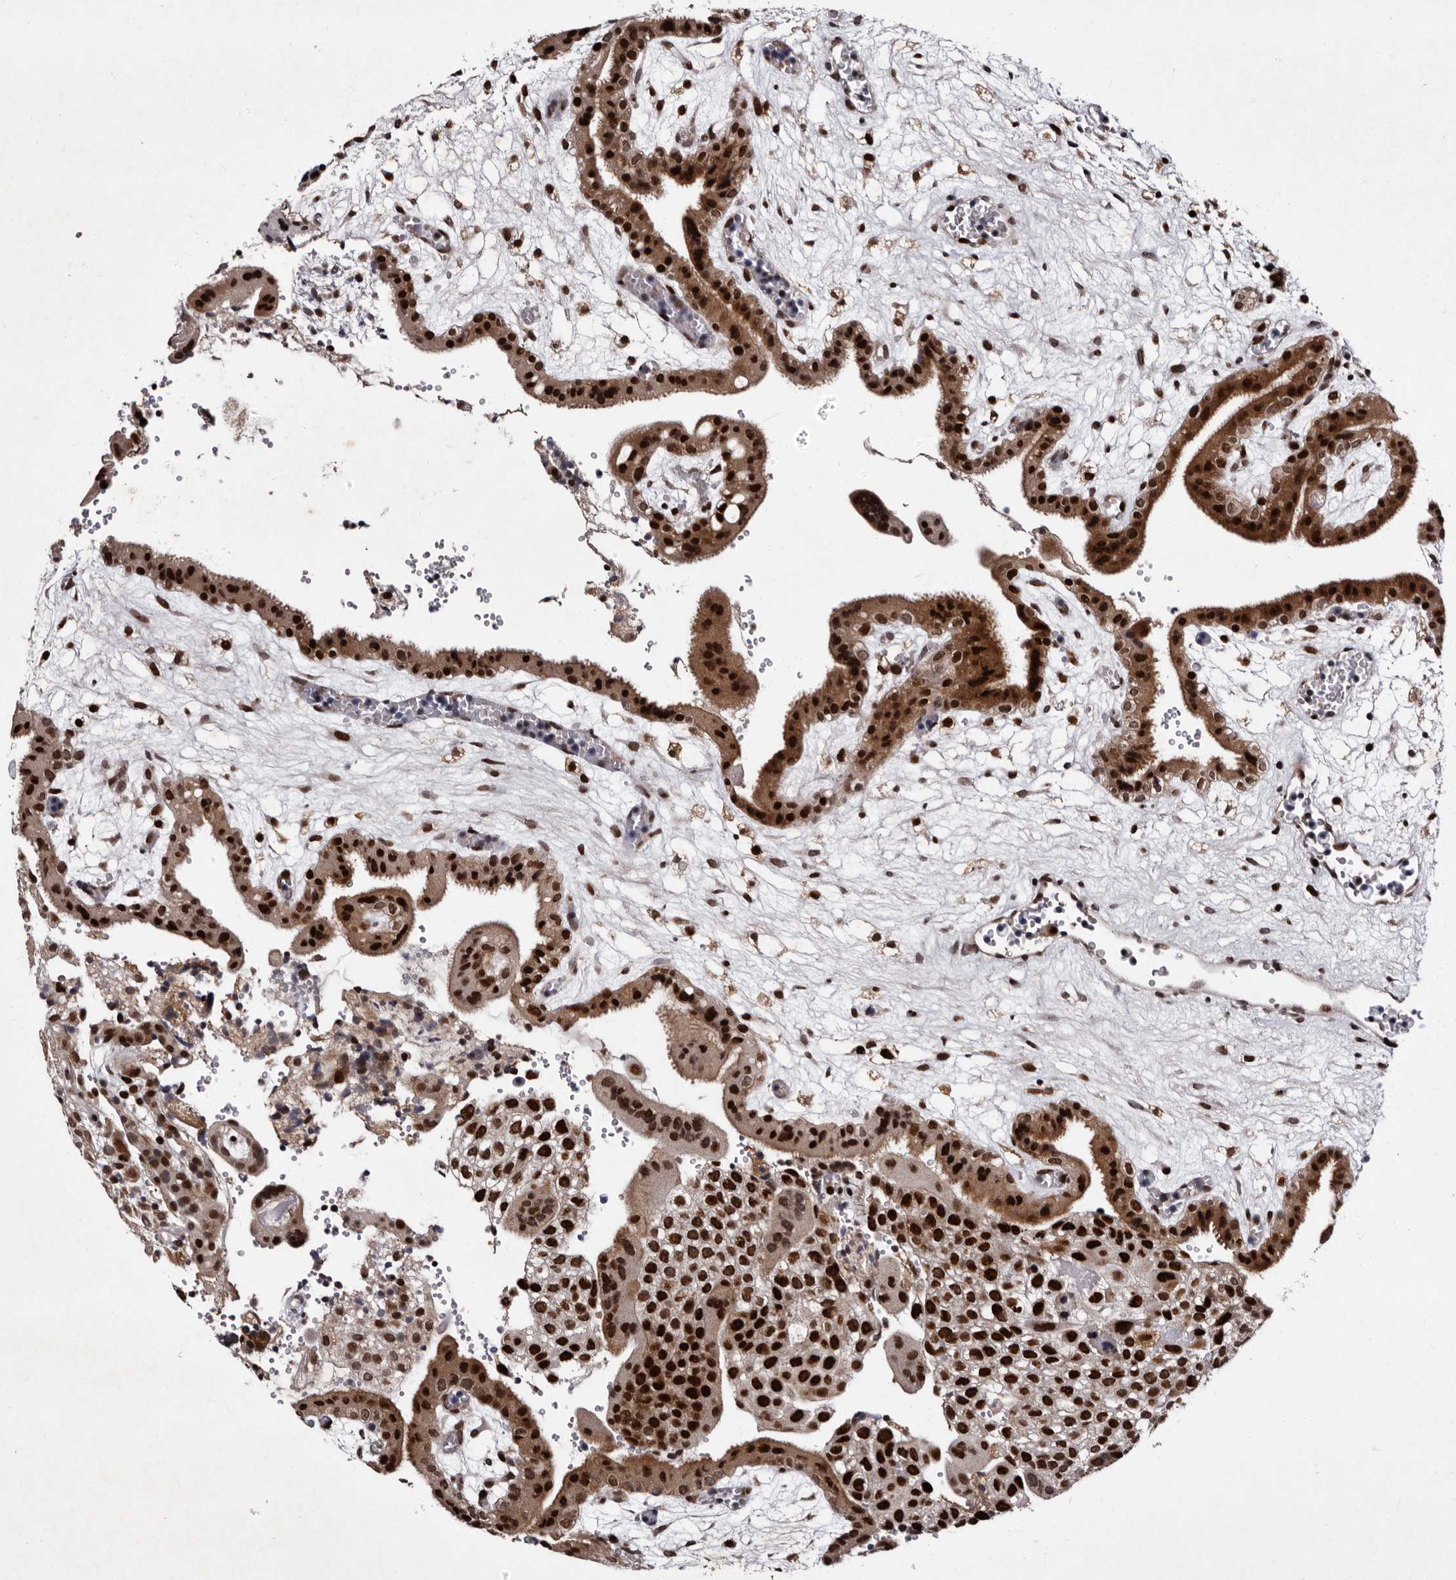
{"staining": {"intensity": "strong", "quantity": ">75%", "location": "cytoplasmic/membranous,nuclear"}, "tissue": "placenta", "cell_type": "Trophoblastic cells", "image_type": "normal", "snomed": [{"axis": "morphology", "description": "Normal tissue, NOS"}, {"axis": "topography", "description": "Placenta"}], "caption": "Immunohistochemical staining of normal human placenta displays high levels of strong cytoplasmic/membranous,nuclear staining in about >75% of trophoblastic cells. (Brightfield microscopy of DAB IHC at high magnification).", "gene": "TNKS", "patient": {"sex": "female", "age": 18}}